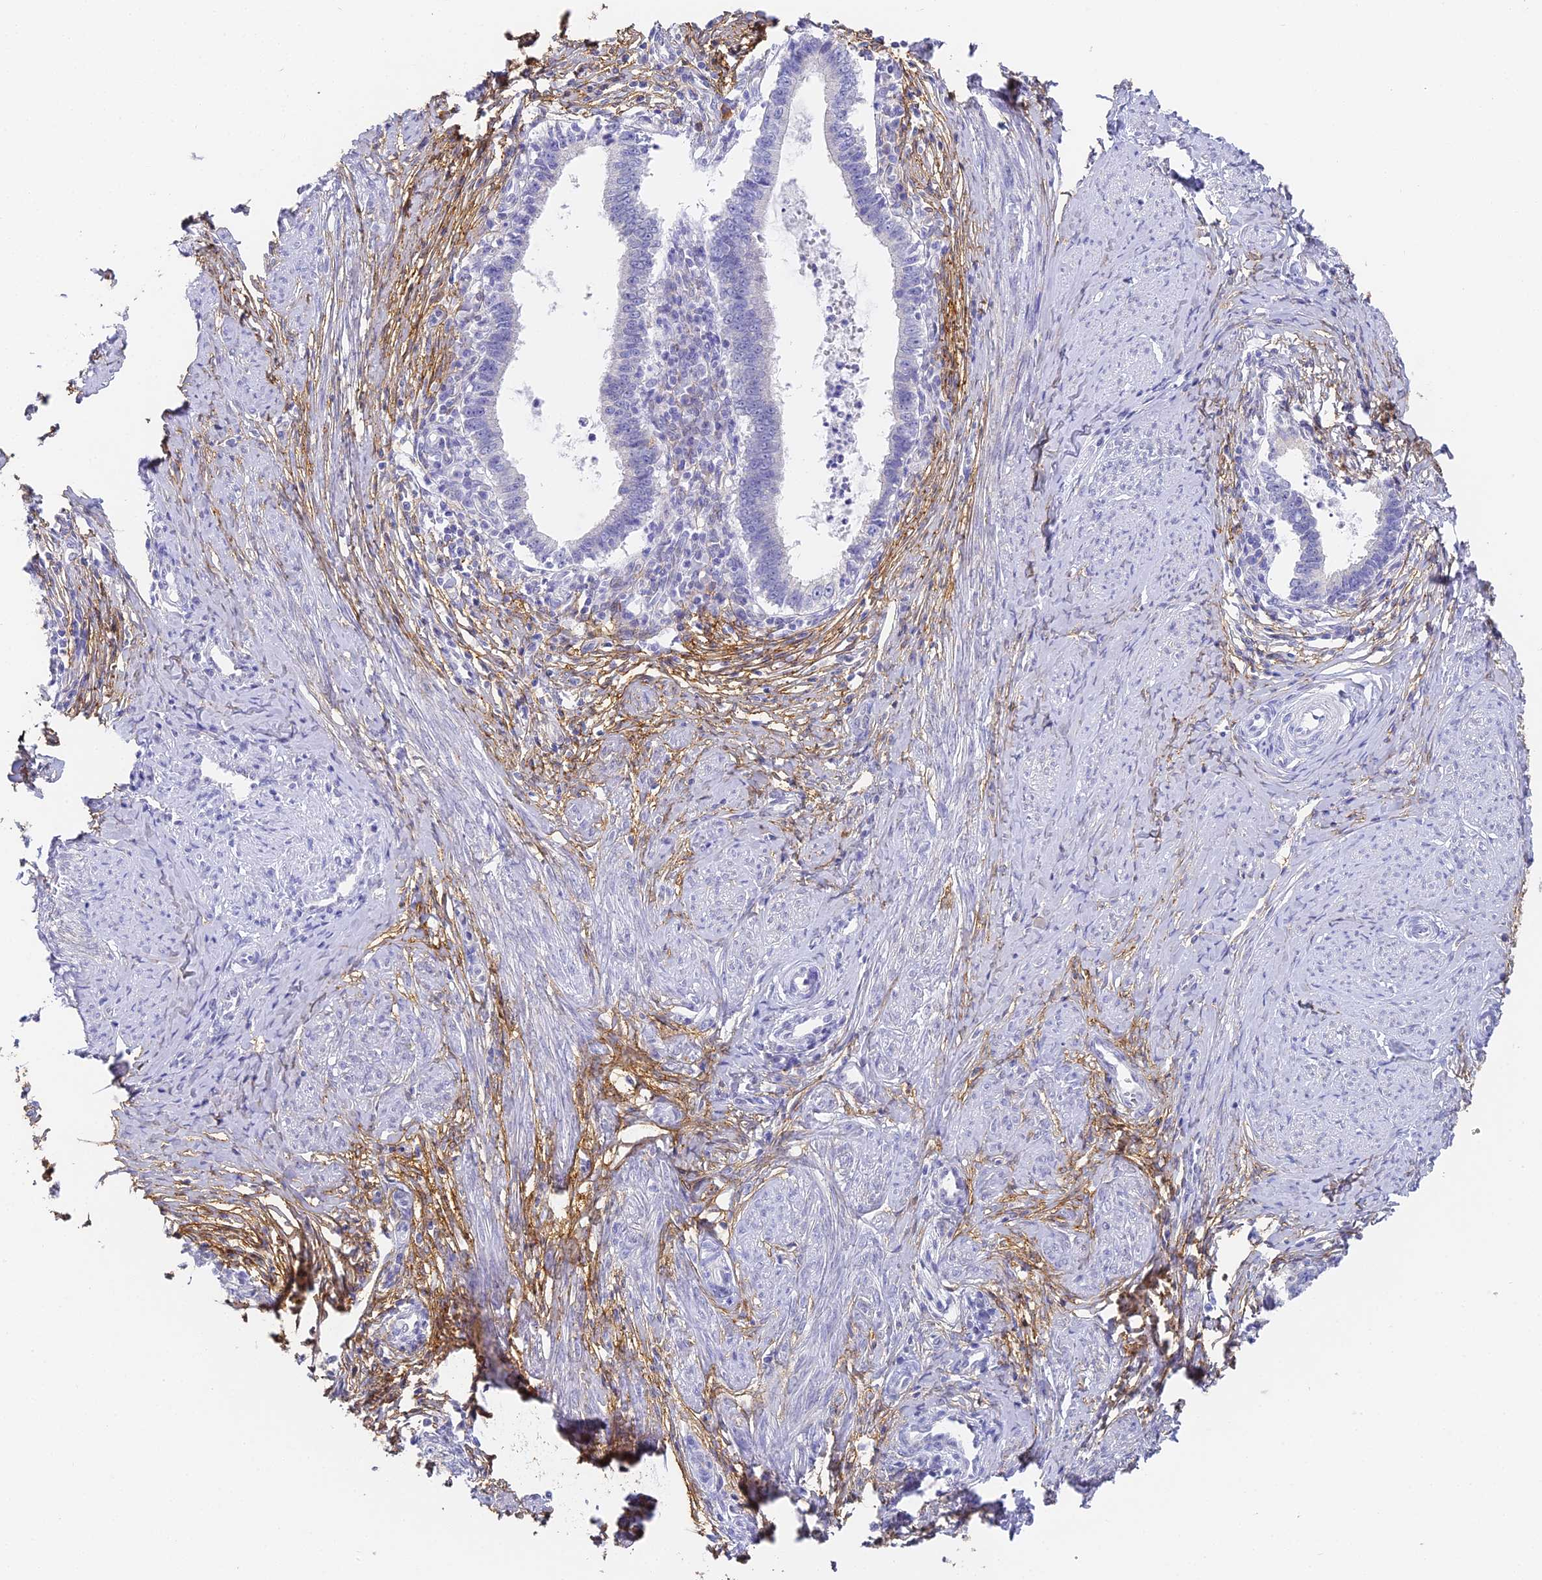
{"staining": {"intensity": "negative", "quantity": "none", "location": "none"}, "tissue": "cervical cancer", "cell_type": "Tumor cells", "image_type": "cancer", "snomed": [{"axis": "morphology", "description": "Adenocarcinoma, NOS"}, {"axis": "topography", "description": "Cervix"}], "caption": "High power microscopy photomicrograph of an immunohistochemistry micrograph of cervical cancer, revealing no significant positivity in tumor cells.", "gene": "GJA1", "patient": {"sex": "female", "age": 36}}